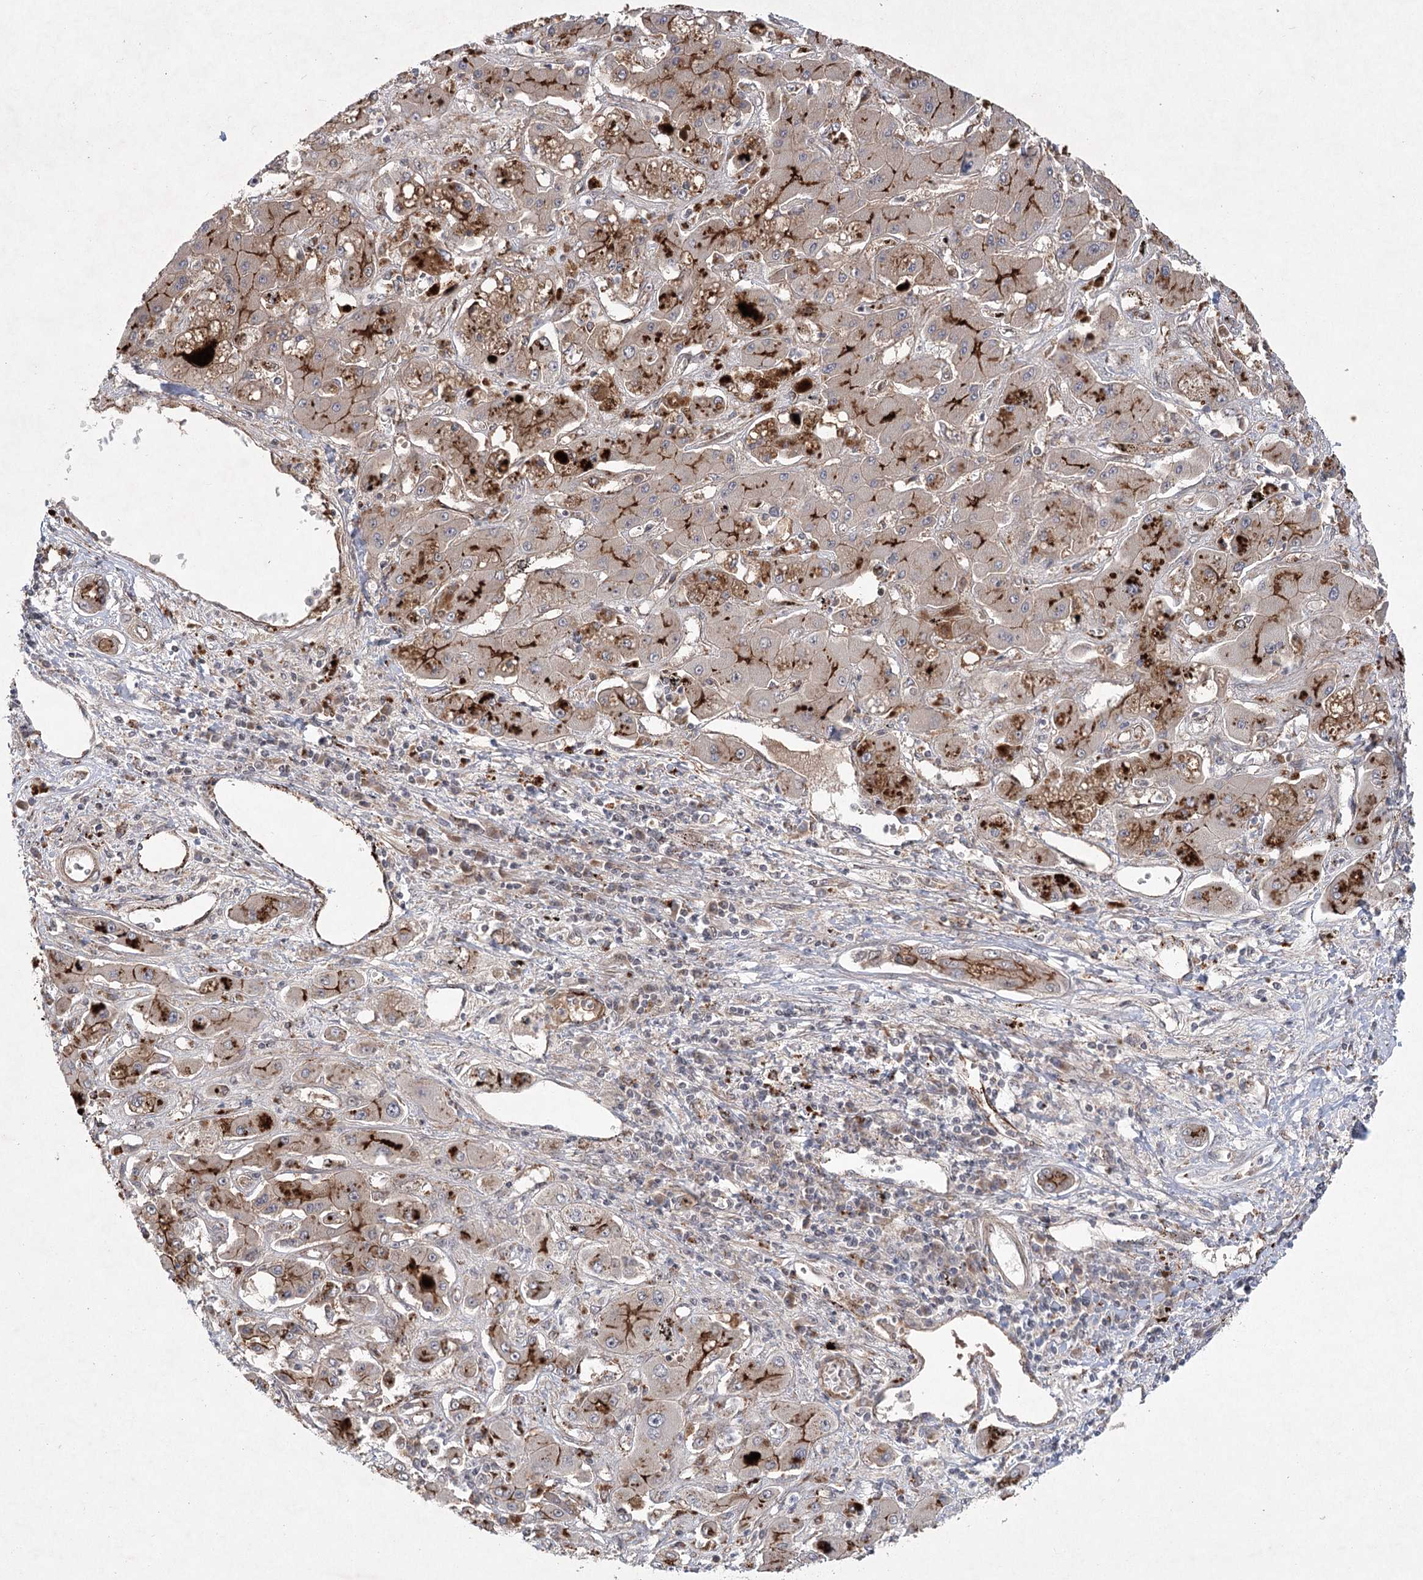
{"staining": {"intensity": "strong", "quantity": "25%-75%", "location": "cytoplasmic/membranous"}, "tissue": "liver cancer", "cell_type": "Tumor cells", "image_type": "cancer", "snomed": [{"axis": "morphology", "description": "Cholangiocarcinoma"}, {"axis": "topography", "description": "Liver"}], "caption": "Protein staining of cholangiocarcinoma (liver) tissue reveals strong cytoplasmic/membranous expression in about 25%-75% of tumor cells.", "gene": "METTL24", "patient": {"sex": "male", "age": 67}}